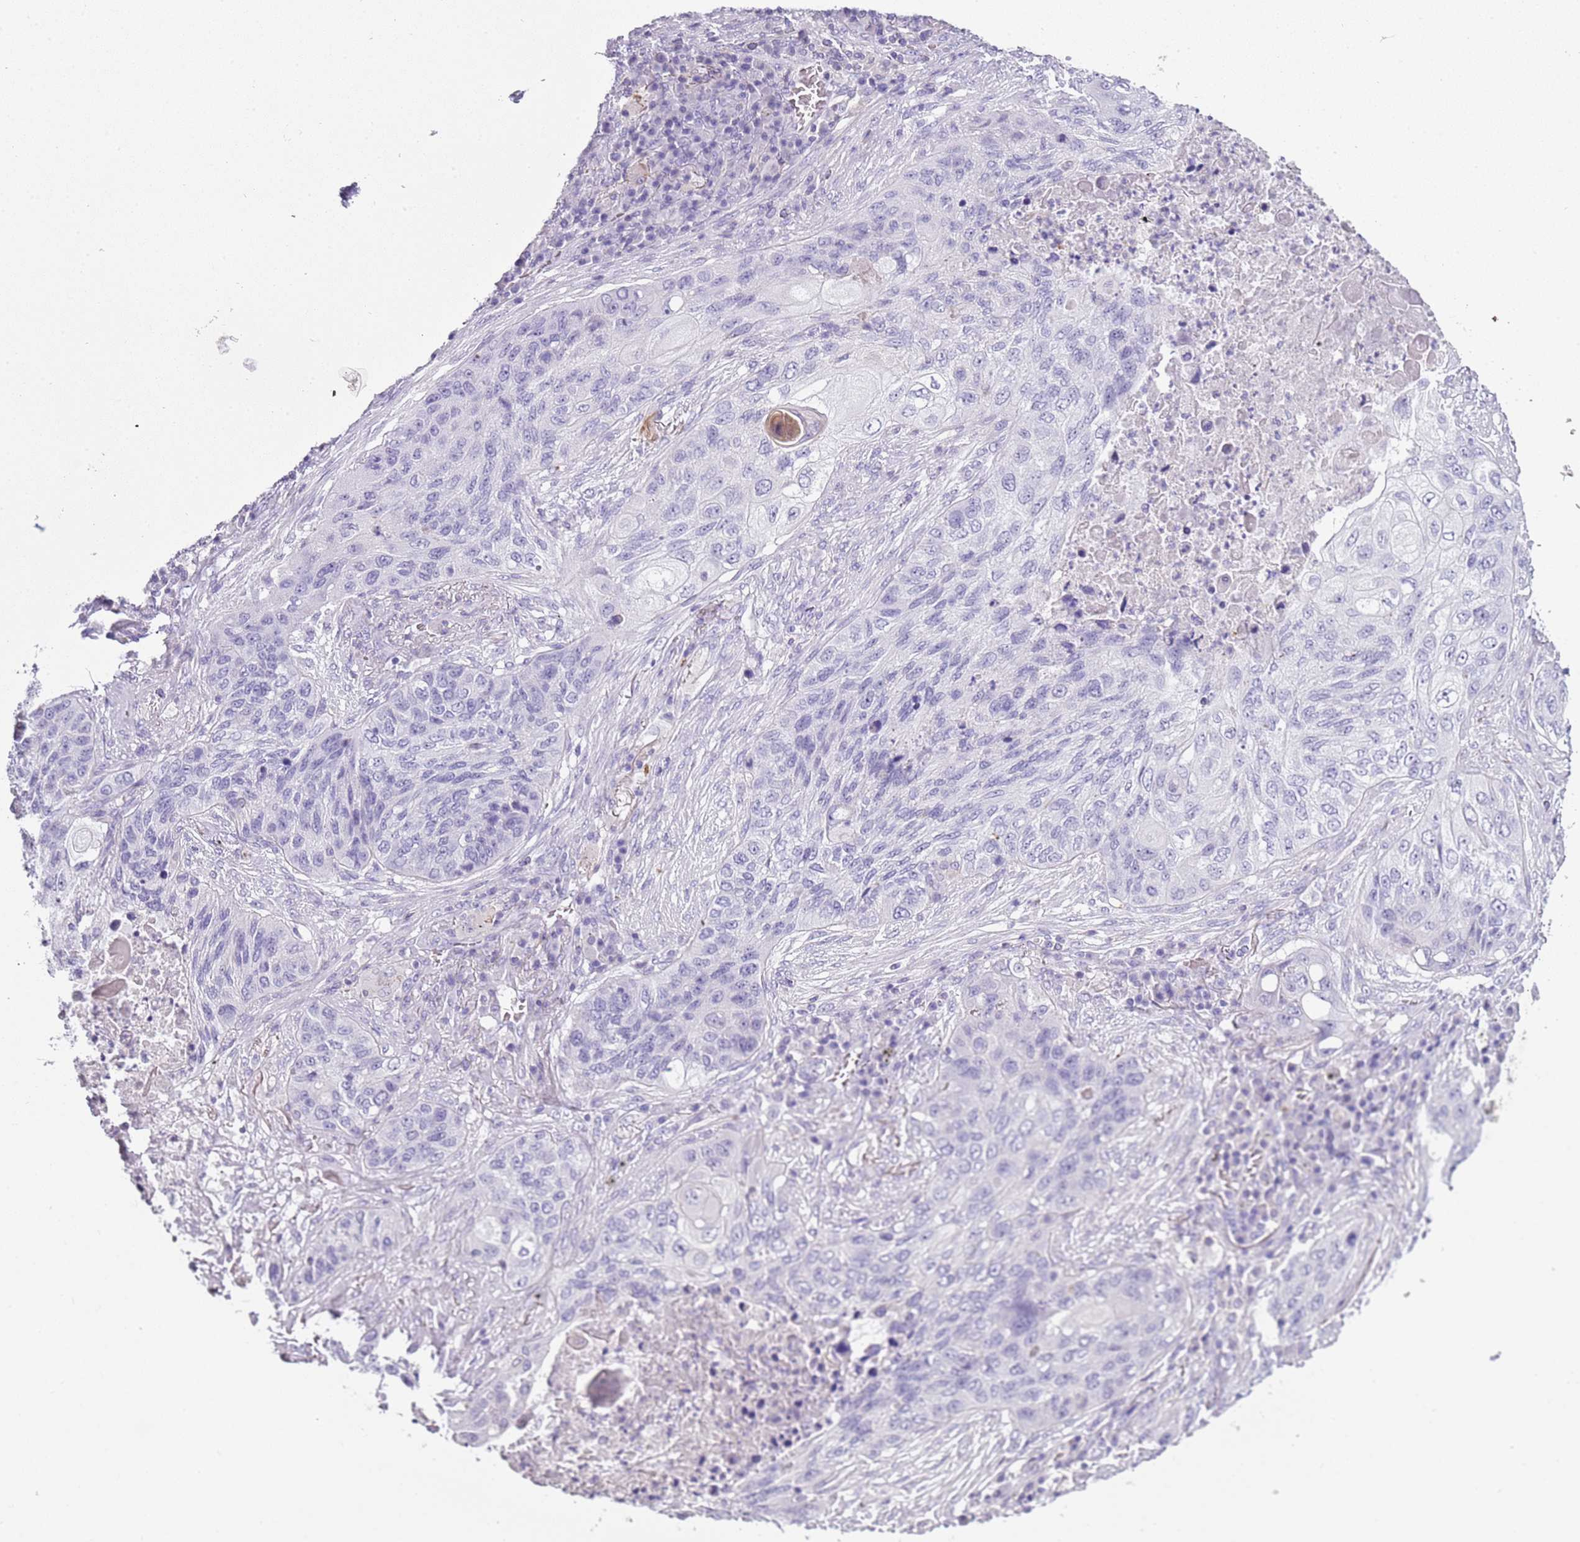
{"staining": {"intensity": "negative", "quantity": "none", "location": "none"}, "tissue": "lung cancer", "cell_type": "Tumor cells", "image_type": "cancer", "snomed": [{"axis": "morphology", "description": "Squamous cell carcinoma, NOS"}, {"axis": "topography", "description": "Lung"}], "caption": "Micrograph shows no significant protein staining in tumor cells of lung cancer. (Brightfield microscopy of DAB IHC at high magnification).", "gene": "NBPF20", "patient": {"sex": "female", "age": 63}}